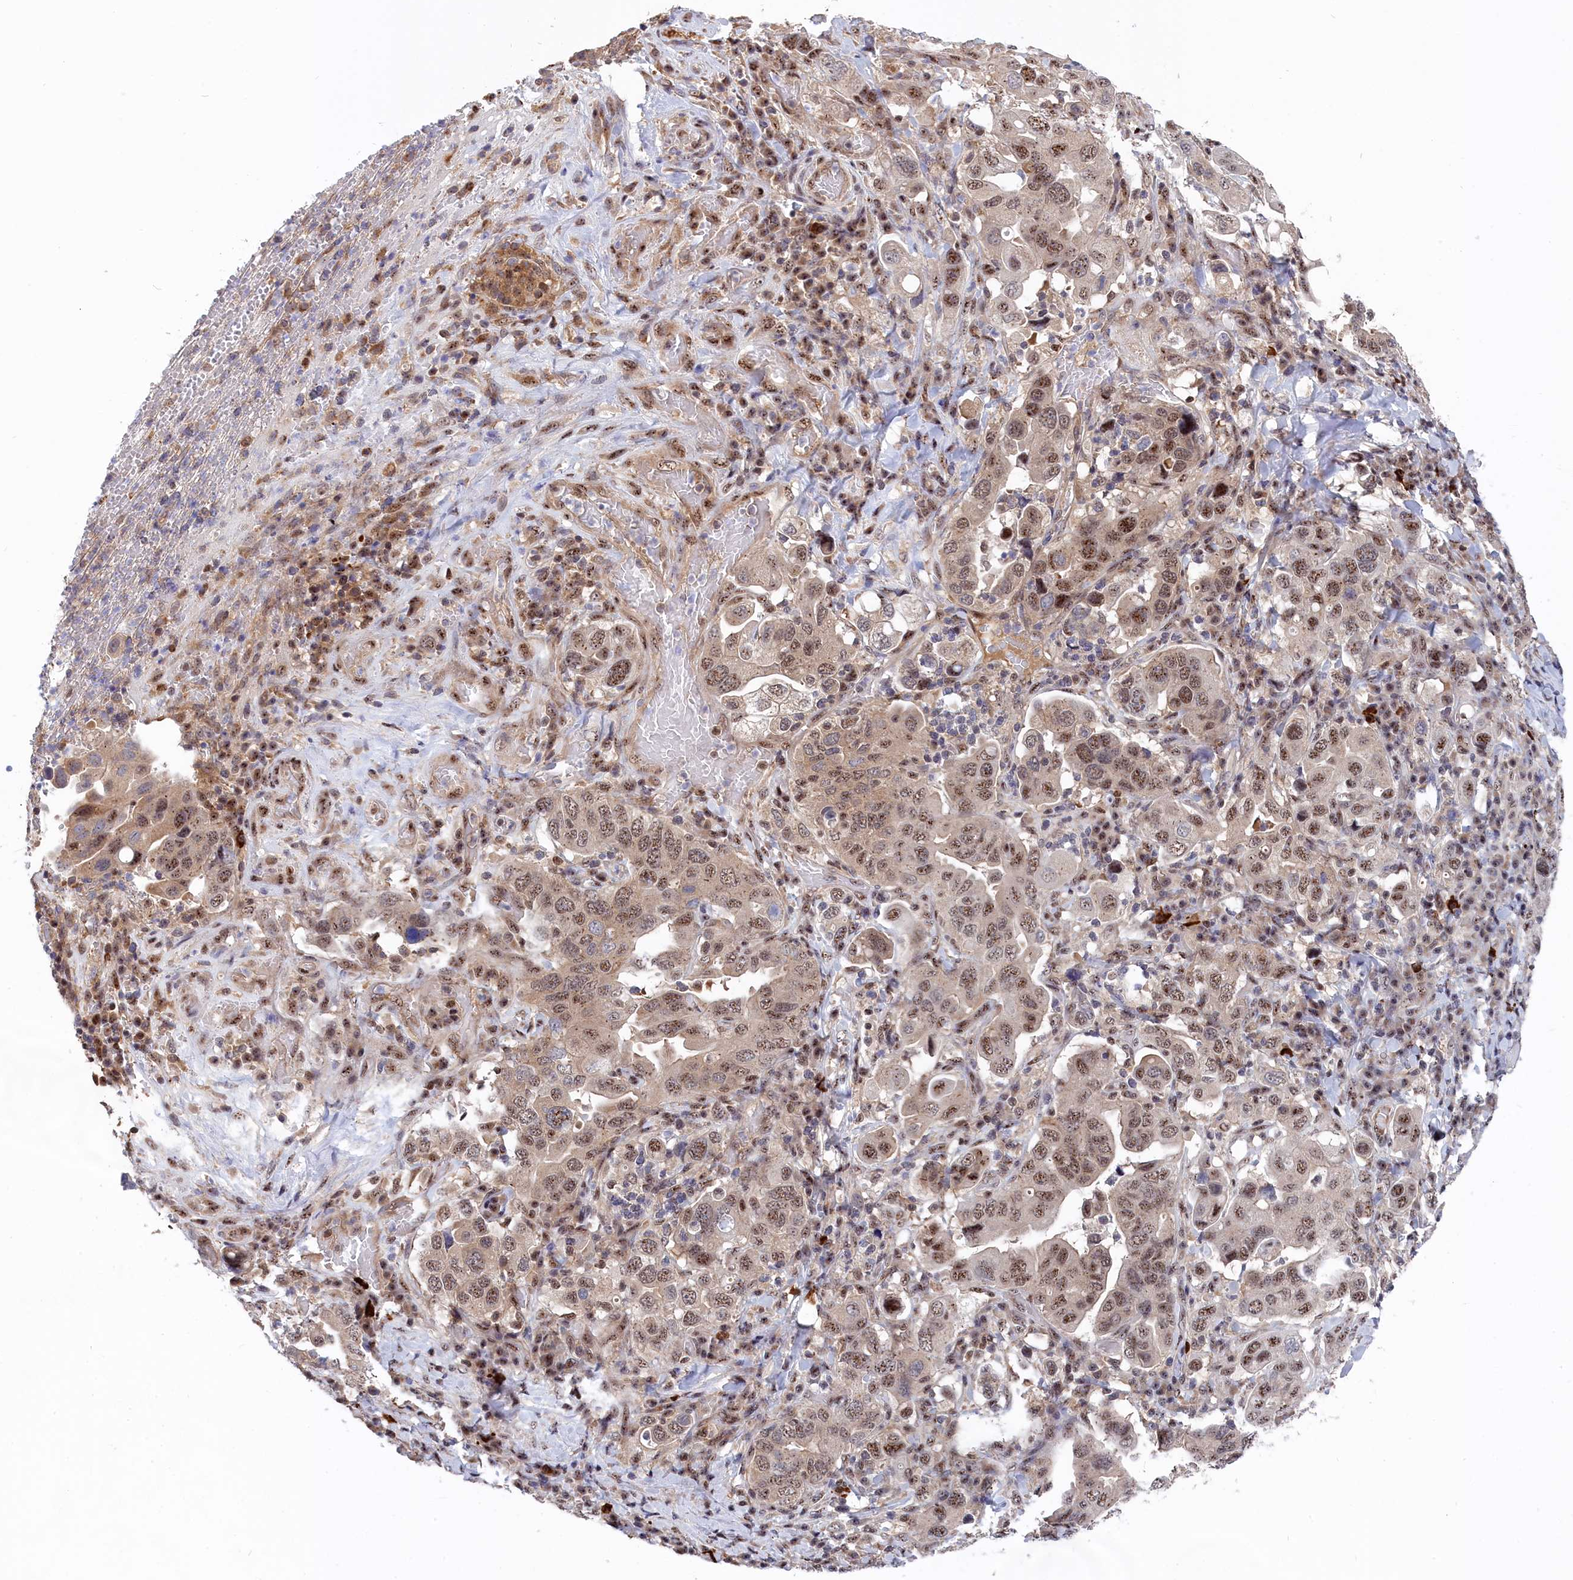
{"staining": {"intensity": "moderate", "quantity": ">75%", "location": "nuclear"}, "tissue": "stomach cancer", "cell_type": "Tumor cells", "image_type": "cancer", "snomed": [{"axis": "morphology", "description": "Adenocarcinoma, NOS"}, {"axis": "topography", "description": "Stomach, upper"}], "caption": "Immunohistochemical staining of stomach cancer demonstrates medium levels of moderate nuclear staining in approximately >75% of tumor cells.", "gene": "TAB1", "patient": {"sex": "male", "age": 62}}